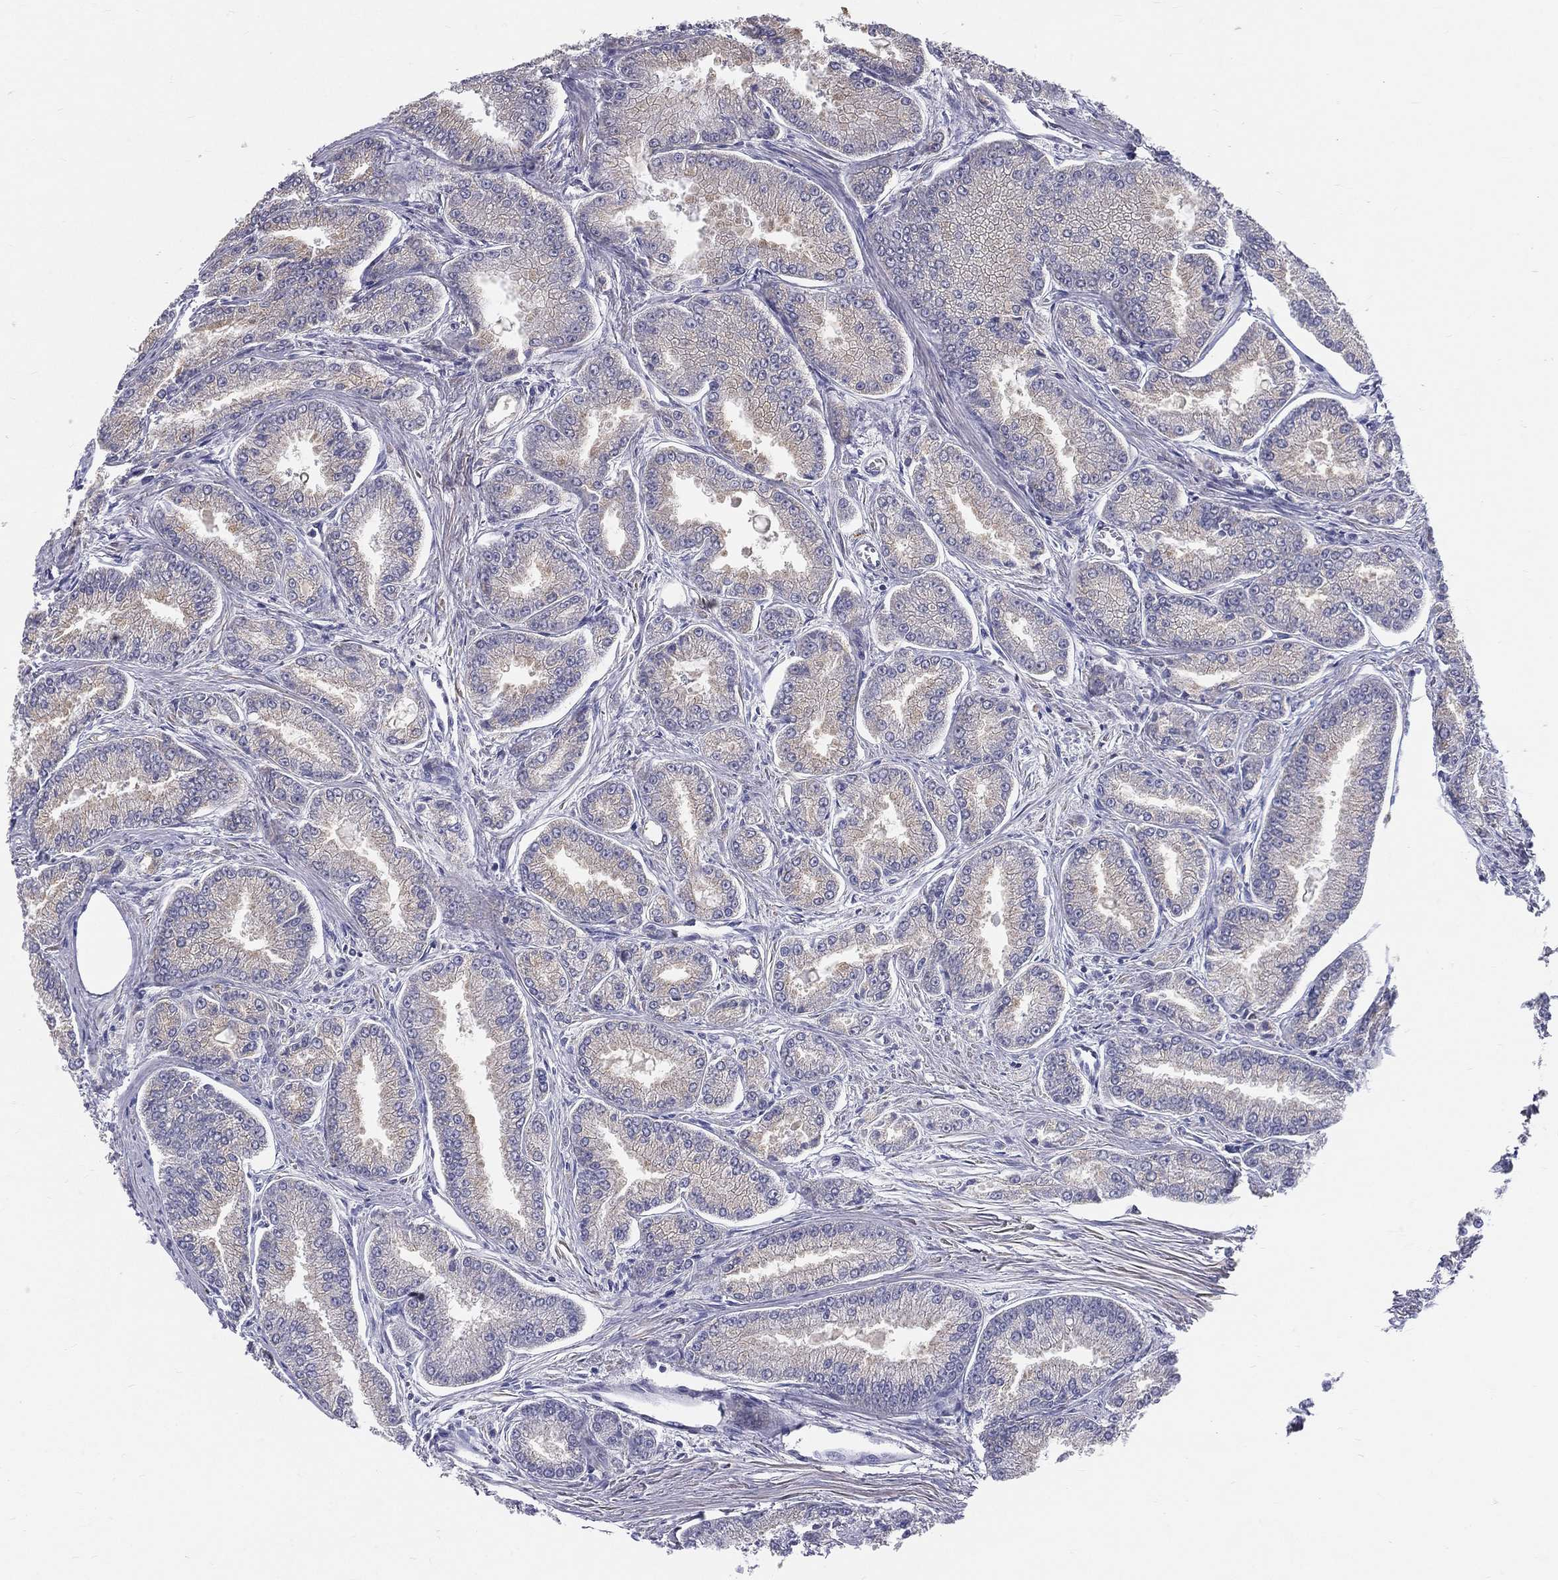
{"staining": {"intensity": "negative", "quantity": "none", "location": "none"}, "tissue": "prostate cancer", "cell_type": "Tumor cells", "image_type": "cancer", "snomed": [{"axis": "morphology", "description": "Adenocarcinoma, NOS"}, {"axis": "morphology", "description": "Adenocarcinoma, High grade"}, {"axis": "topography", "description": "Prostate"}], "caption": "Adenocarcinoma (high-grade) (prostate) was stained to show a protein in brown. There is no significant staining in tumor cells.", "gene": "PCSK1", "patient": {"sex": "male", "age": 70}}